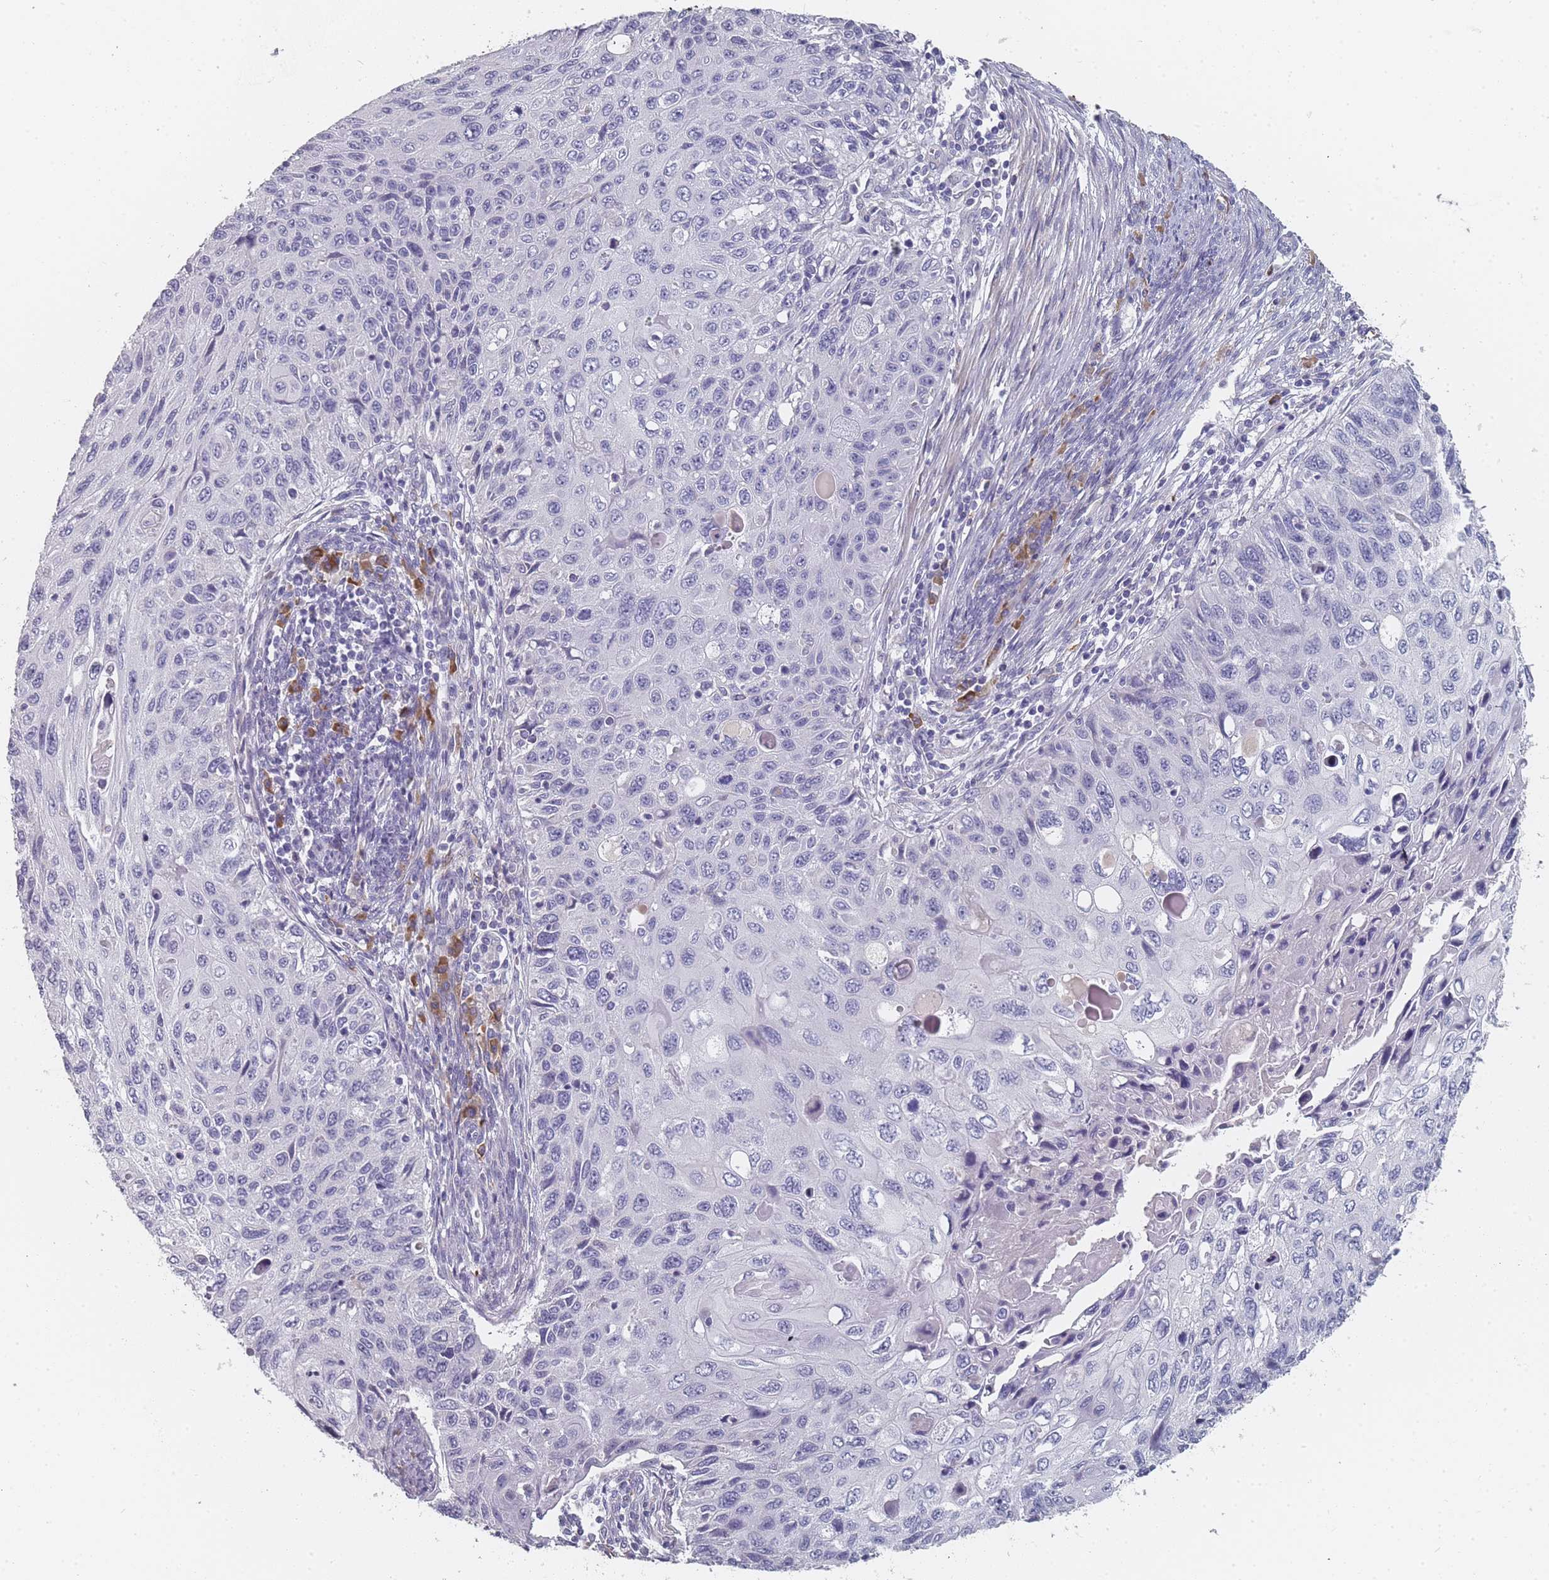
{"staining": {"intensity": "negative", "quantity": "none", "location": "none"}, "tissue": "cervical cancer", "cell_type": "Tumor cells", "image_type": "cancer", "snomed": [{"axis": "morphology", "description": "Squamous cell carcinoma, NOS"}, {"axis": "topography", "description": "Cervix"}], "caption": "IHC micrograph of neoplastic tissue: human cervical squamous cell carcinoma stained with DAB shows no significant protein positivity in tumor cells.", "gene": "SLC35E4", "patient": {"sex": "female", "age": 70}}